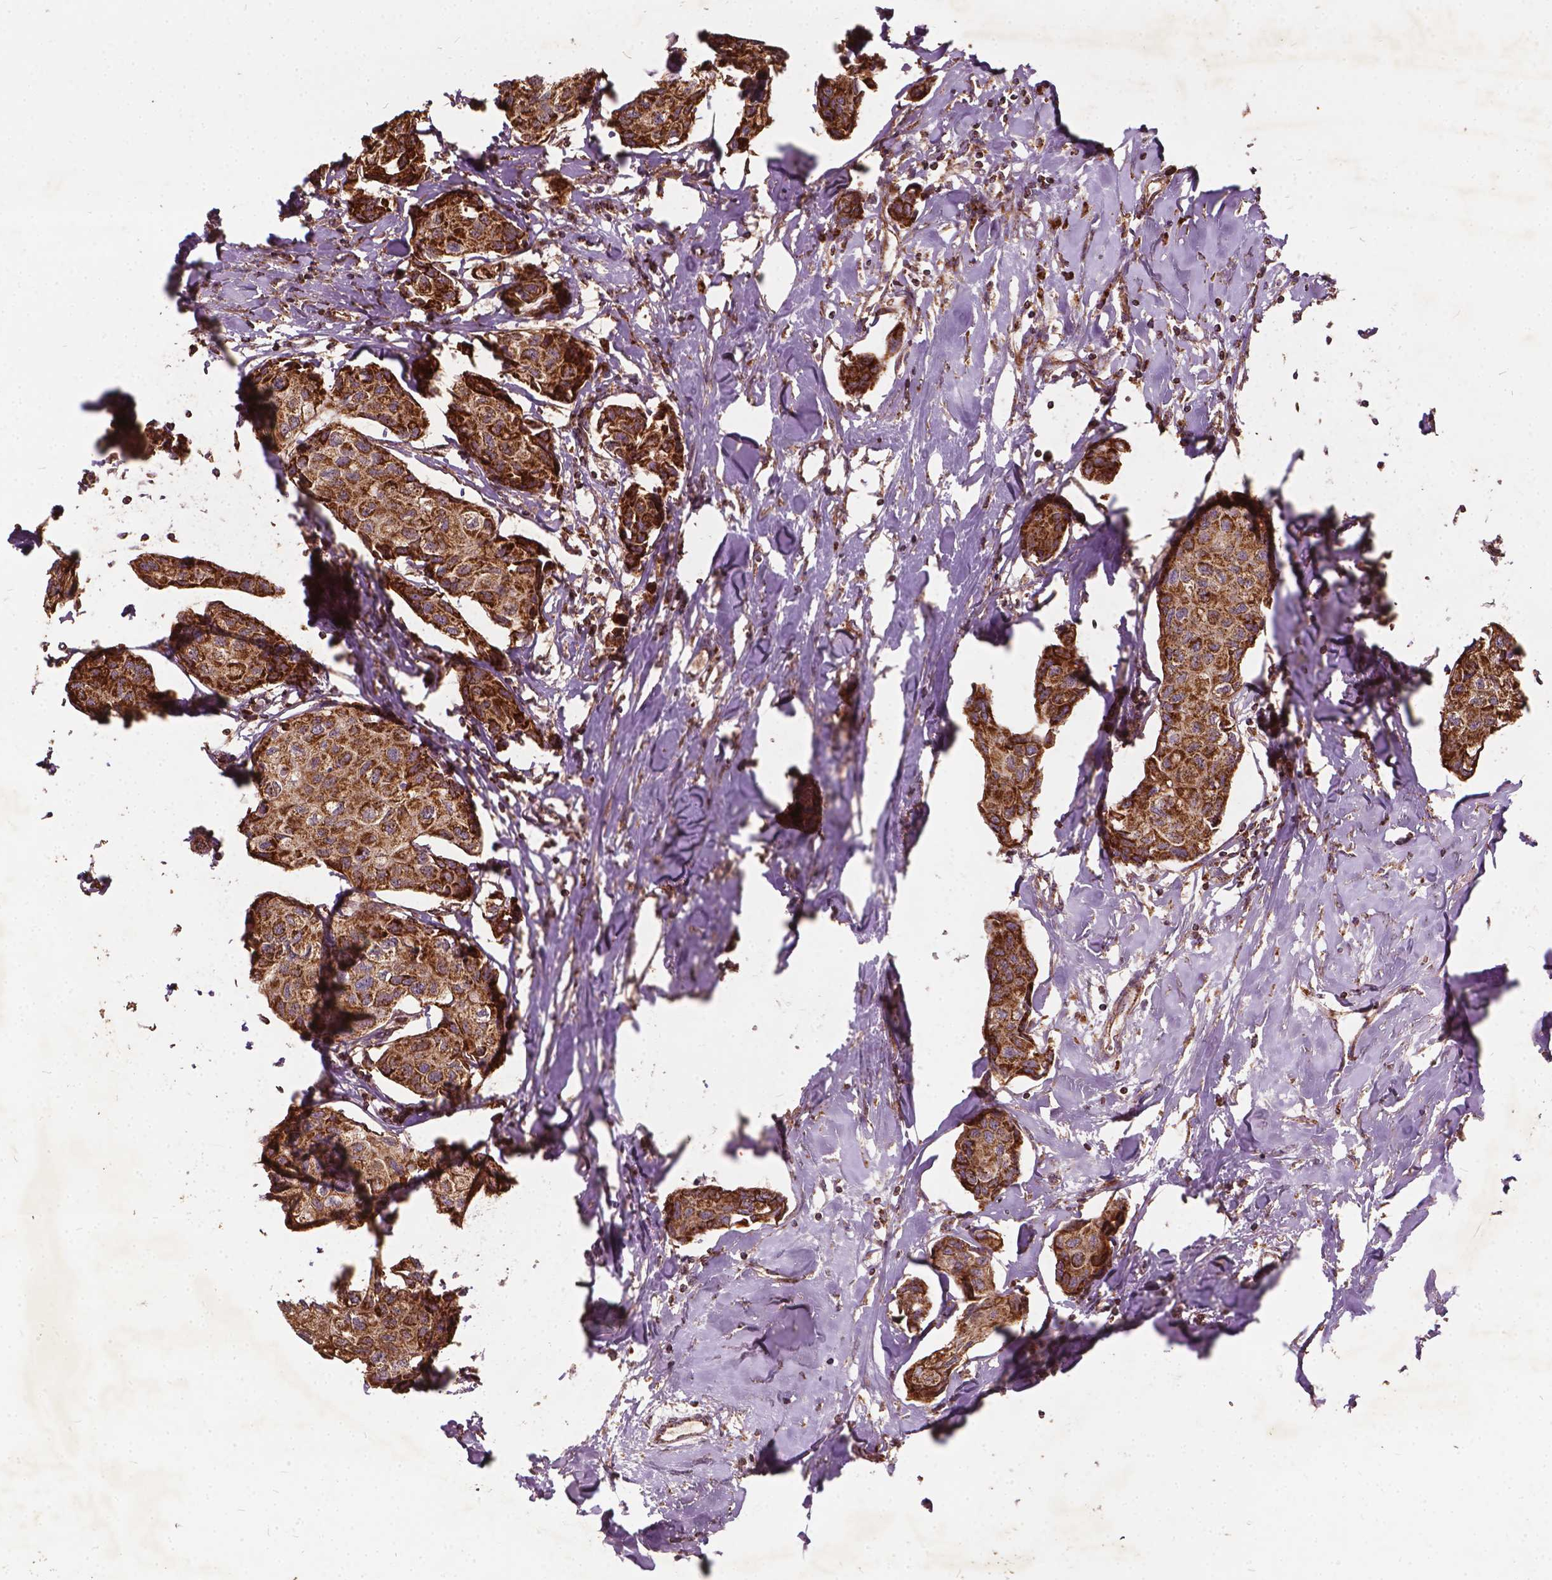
{"staining": {"intensity": "strong", "quantity": ">75%", "location": "cytoplasmic/membranous"}, "tissue": "breast cancer", "cell_type": "Tumor cells", "image_type": "cancer", "snomed": [{"axis": "morphology", "description": "Duct carcinoma"}, {"axis": "topography", "description": "Breast"}], "caption": "Immunohistochemical staining of invasive ductal carcinoma (breast) shows high levels of strong cytoplasmic/membranous protein expression in approximately >75% of tumor cells. (DAB = brown stain, brightfield microscopy at high magnification).", "gene": "UBXN2A", "patient": {"sex": "female", "age": 80}}